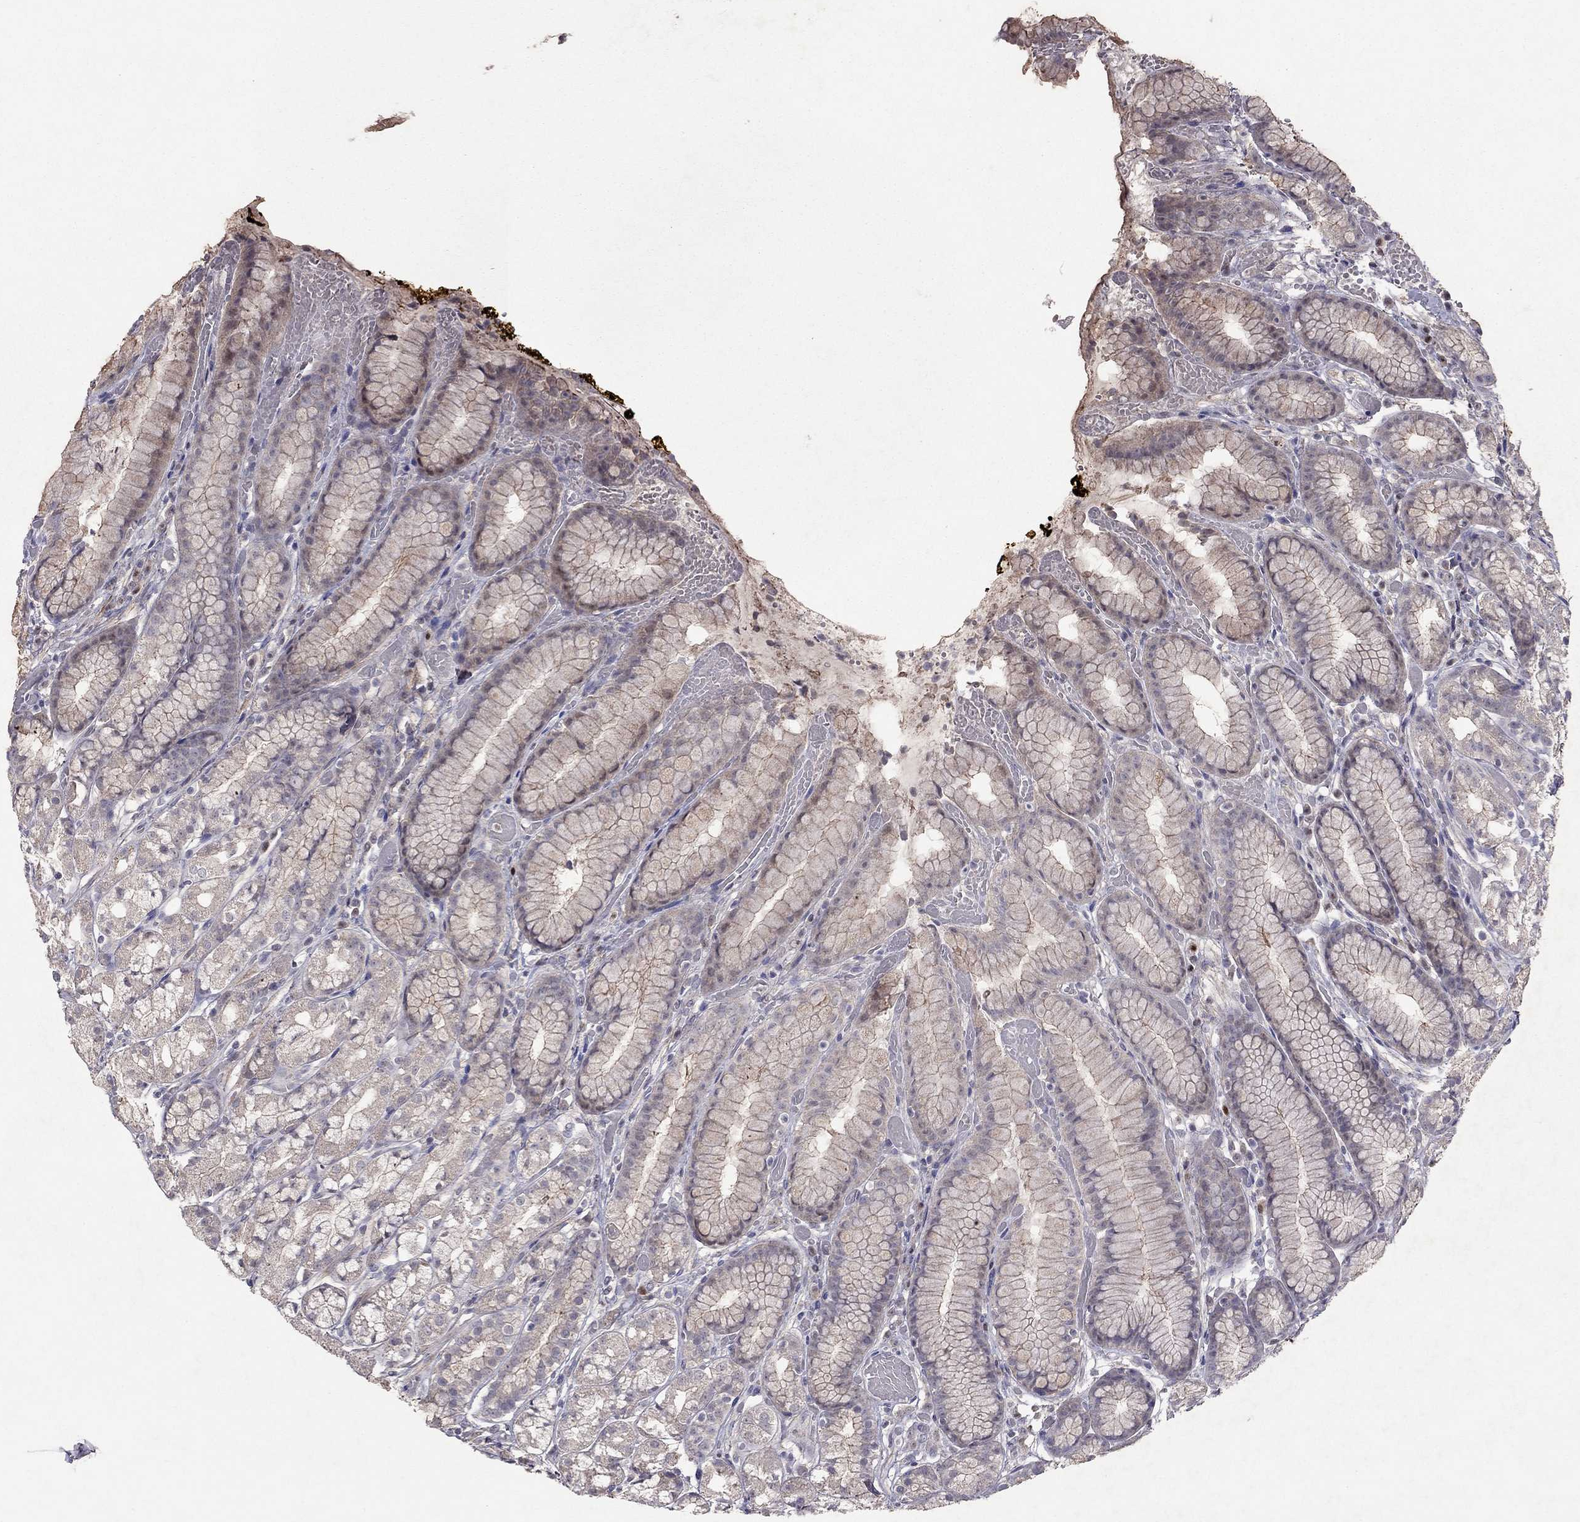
{"staining": {"intensity": "moderate", "quantity": "25%-75%", "location": "cytoplasmic/membranous"}, "tissue": "stomach", "cell_type": "Glandular cells", "image_type": "normal", "snomed": [{"axis": "morphology", "description": "Normal tissue, NOS"}, {"axis": "topography", "description": "Smooth muscle"}, {"axis": "topography", "description": "Stomach"}], "caption": "Protein expression analysis of normal human stomach reveals moderate cytoplasmic/membranous staining in about 25%-75% of glandular cells.", "gene": "ESR2", "patient": {"sex": "male", "age": 70}}